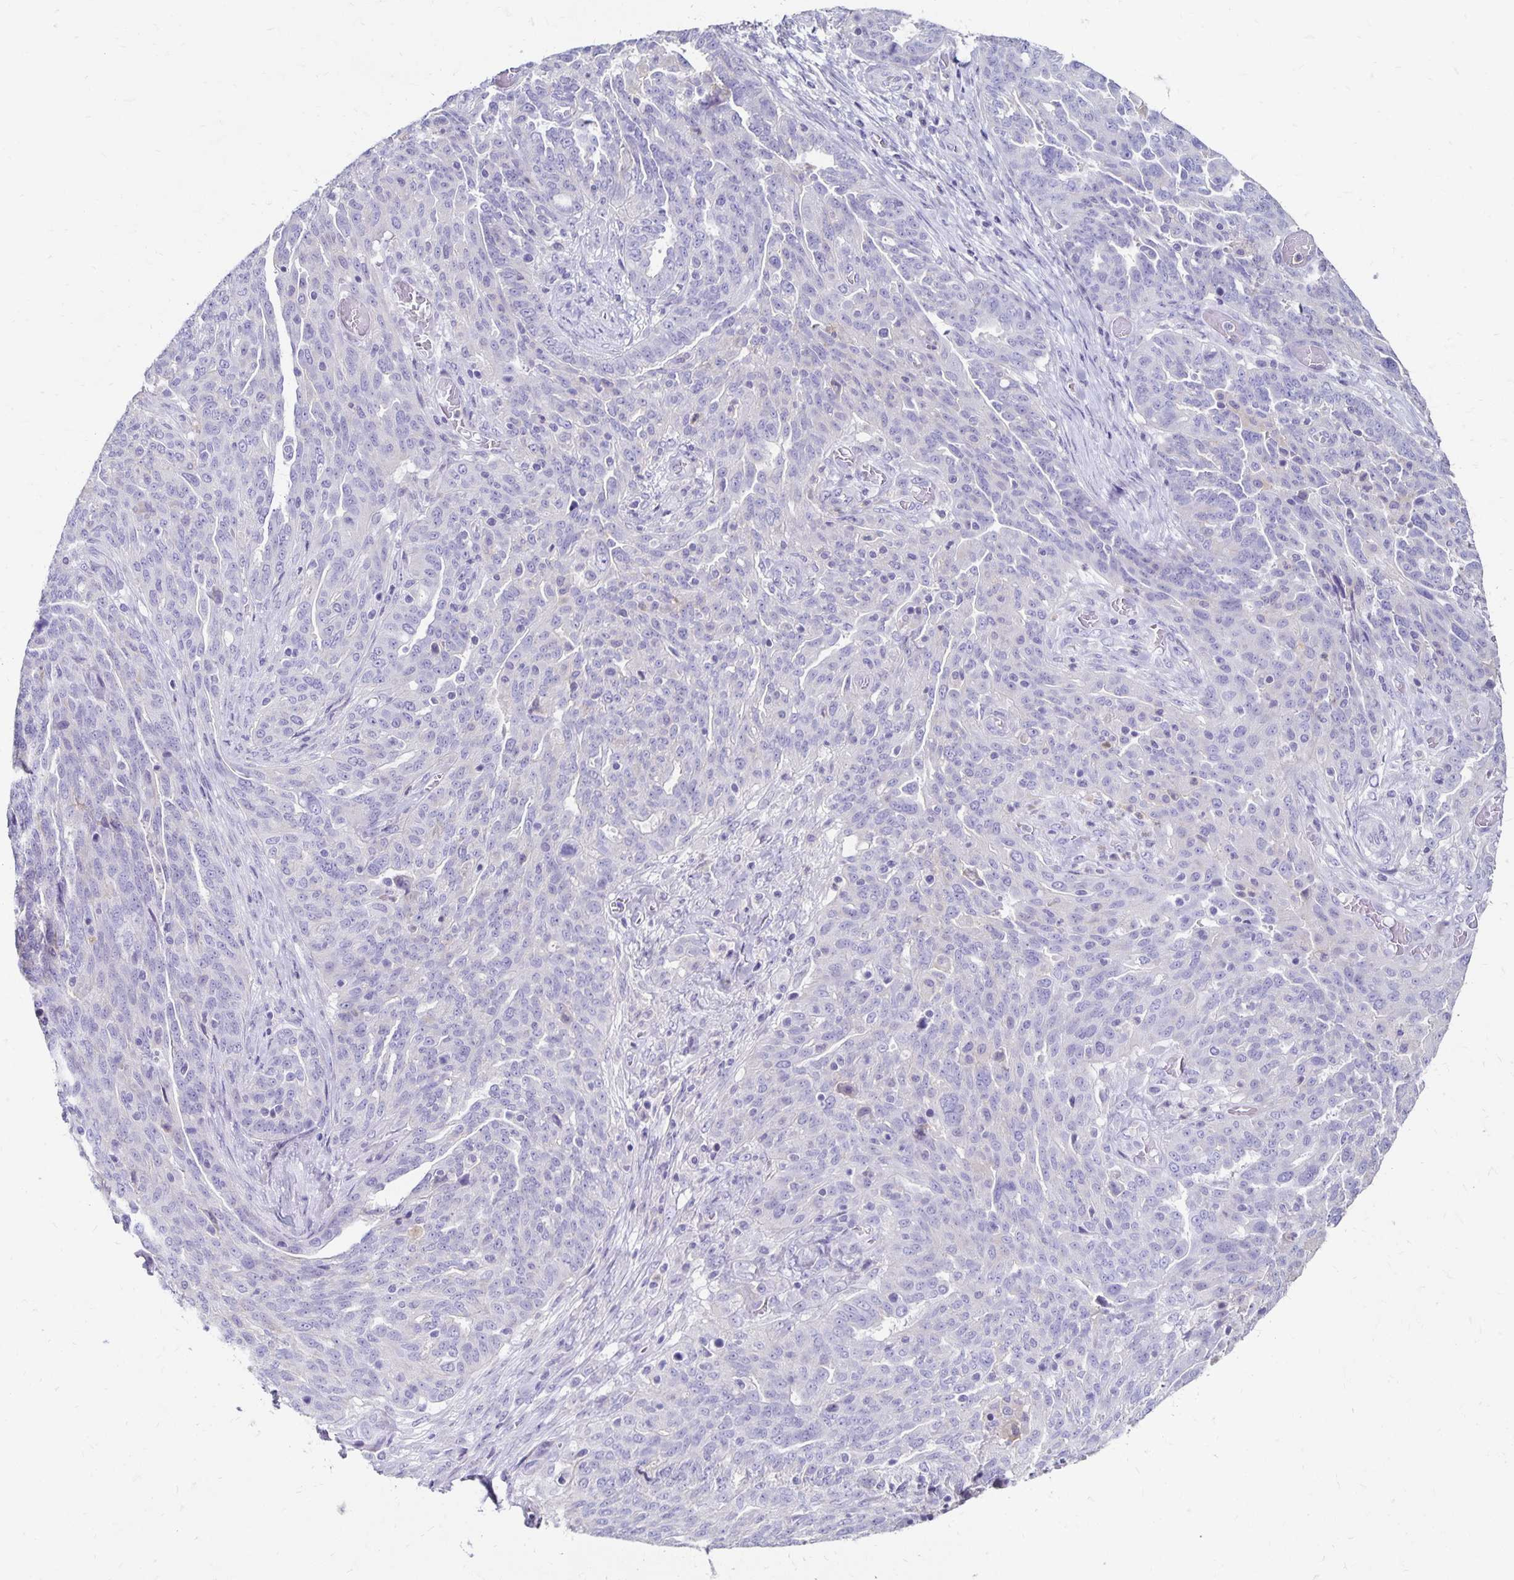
{"staining": {"intensity": "negative", "quantity": "none", "location": "none"}, "tissue": "ovarian cancer", "cell_type": "Tumor cells", "image_type": "cancer", "snomed": [{"axis": "morphology", "description": "Cystadenocarcinoma, serous, NOS"}, {"axis": "topography", "description": "Ovary"}], "caption": "This is an immunohistochemistry micrograph of human serous cystadenocarcinoma (ovarian). There is no positivity in tumor cells.", "gene": "DYNLT4", "patient": {"sex": "female", "age": 67}}